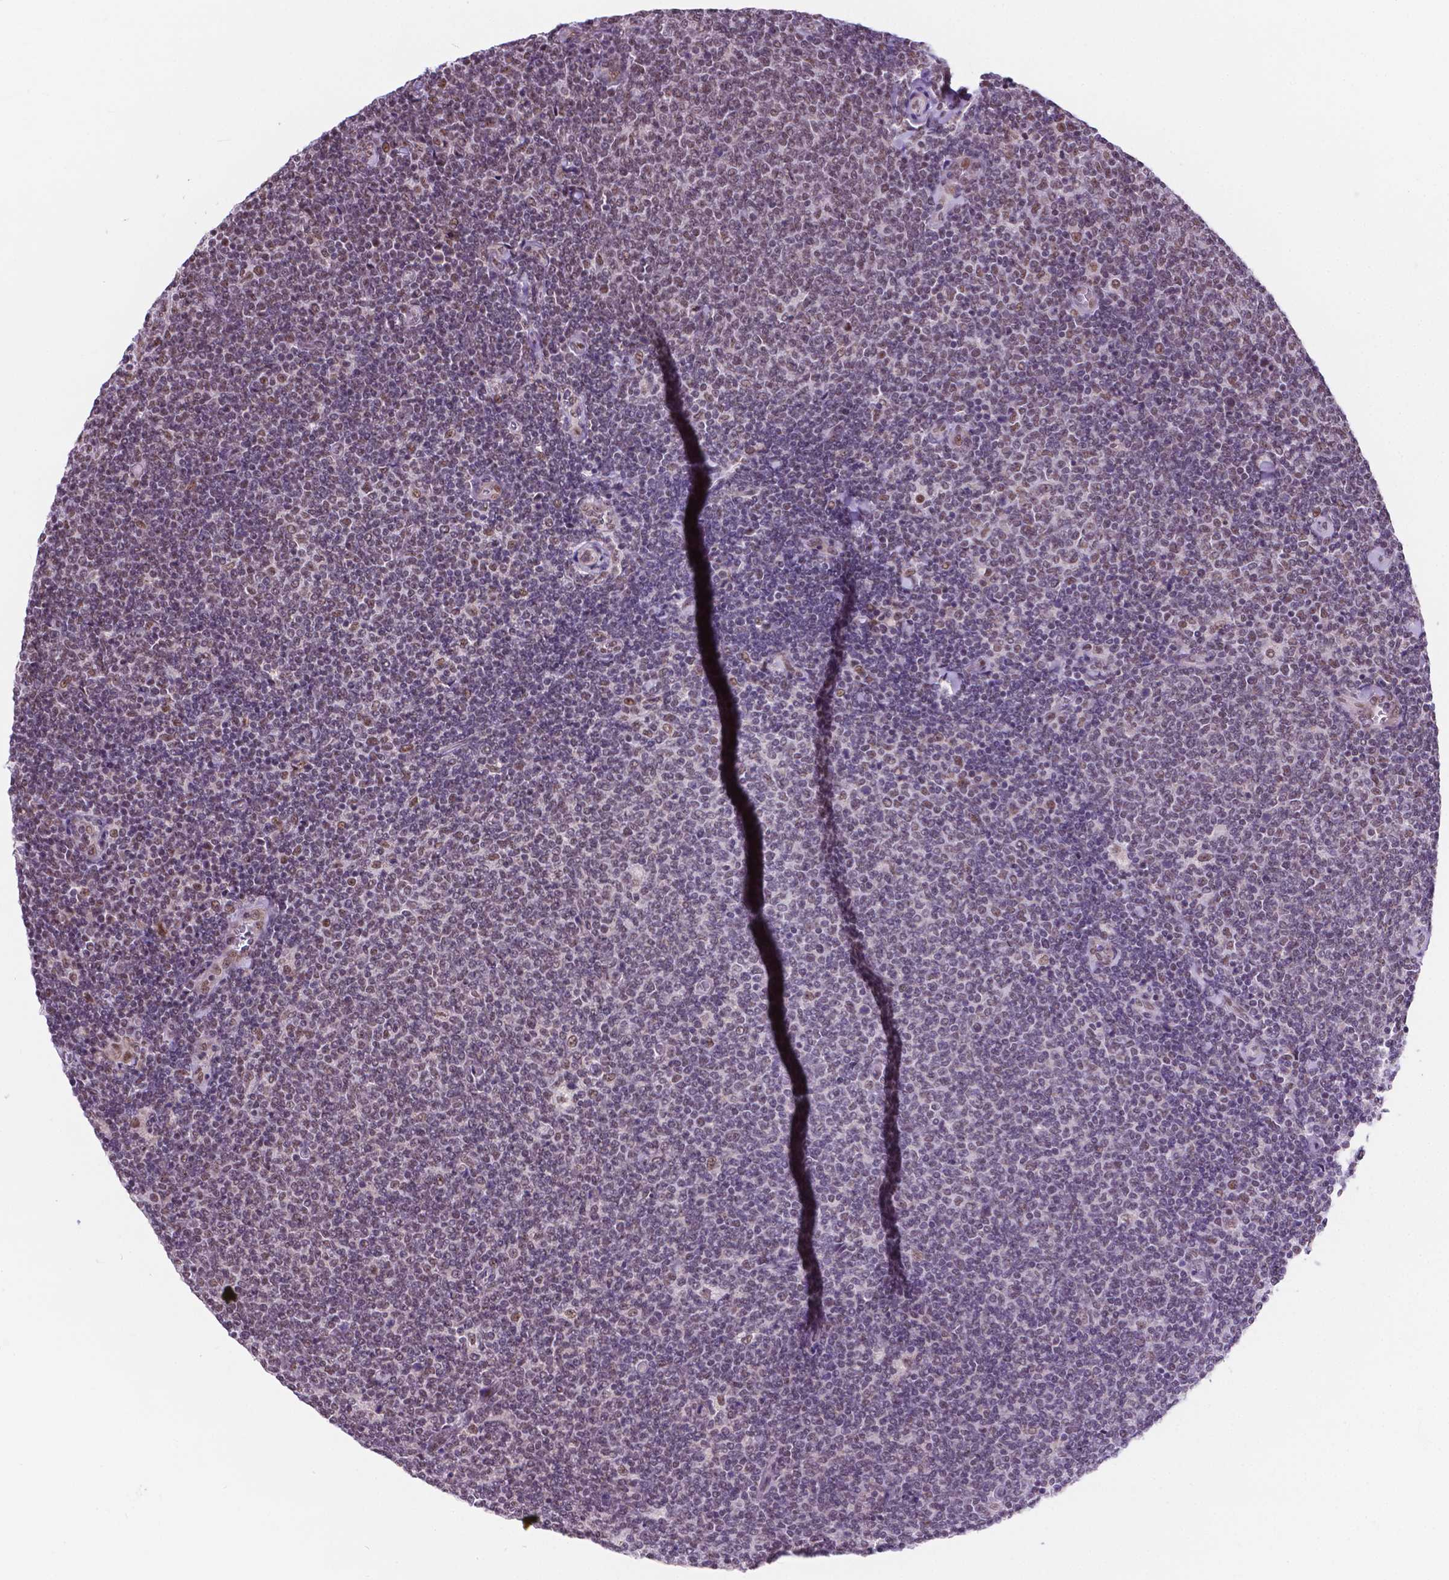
{"staining": {"intensity": "weak", "quantity": "25%-75%", "location": "nuclear"}, "tissue": "lymphoma", "cell_type": "Tumor cells", "image_type": "cancer", "snomed": [{"axis": "morphology", "description": "Malignant lymphoma, non-Hodgkin's type, Low grade"}, {"axis": "topography", "description": "Lymph node"}], "caption": "A photomicrograph of lymphoma stained for a protein demonstrates weak nuclear brown staining in tumor cells.", "gene": "BCAS2", "patient": {"sex": "male", "age": 52}}